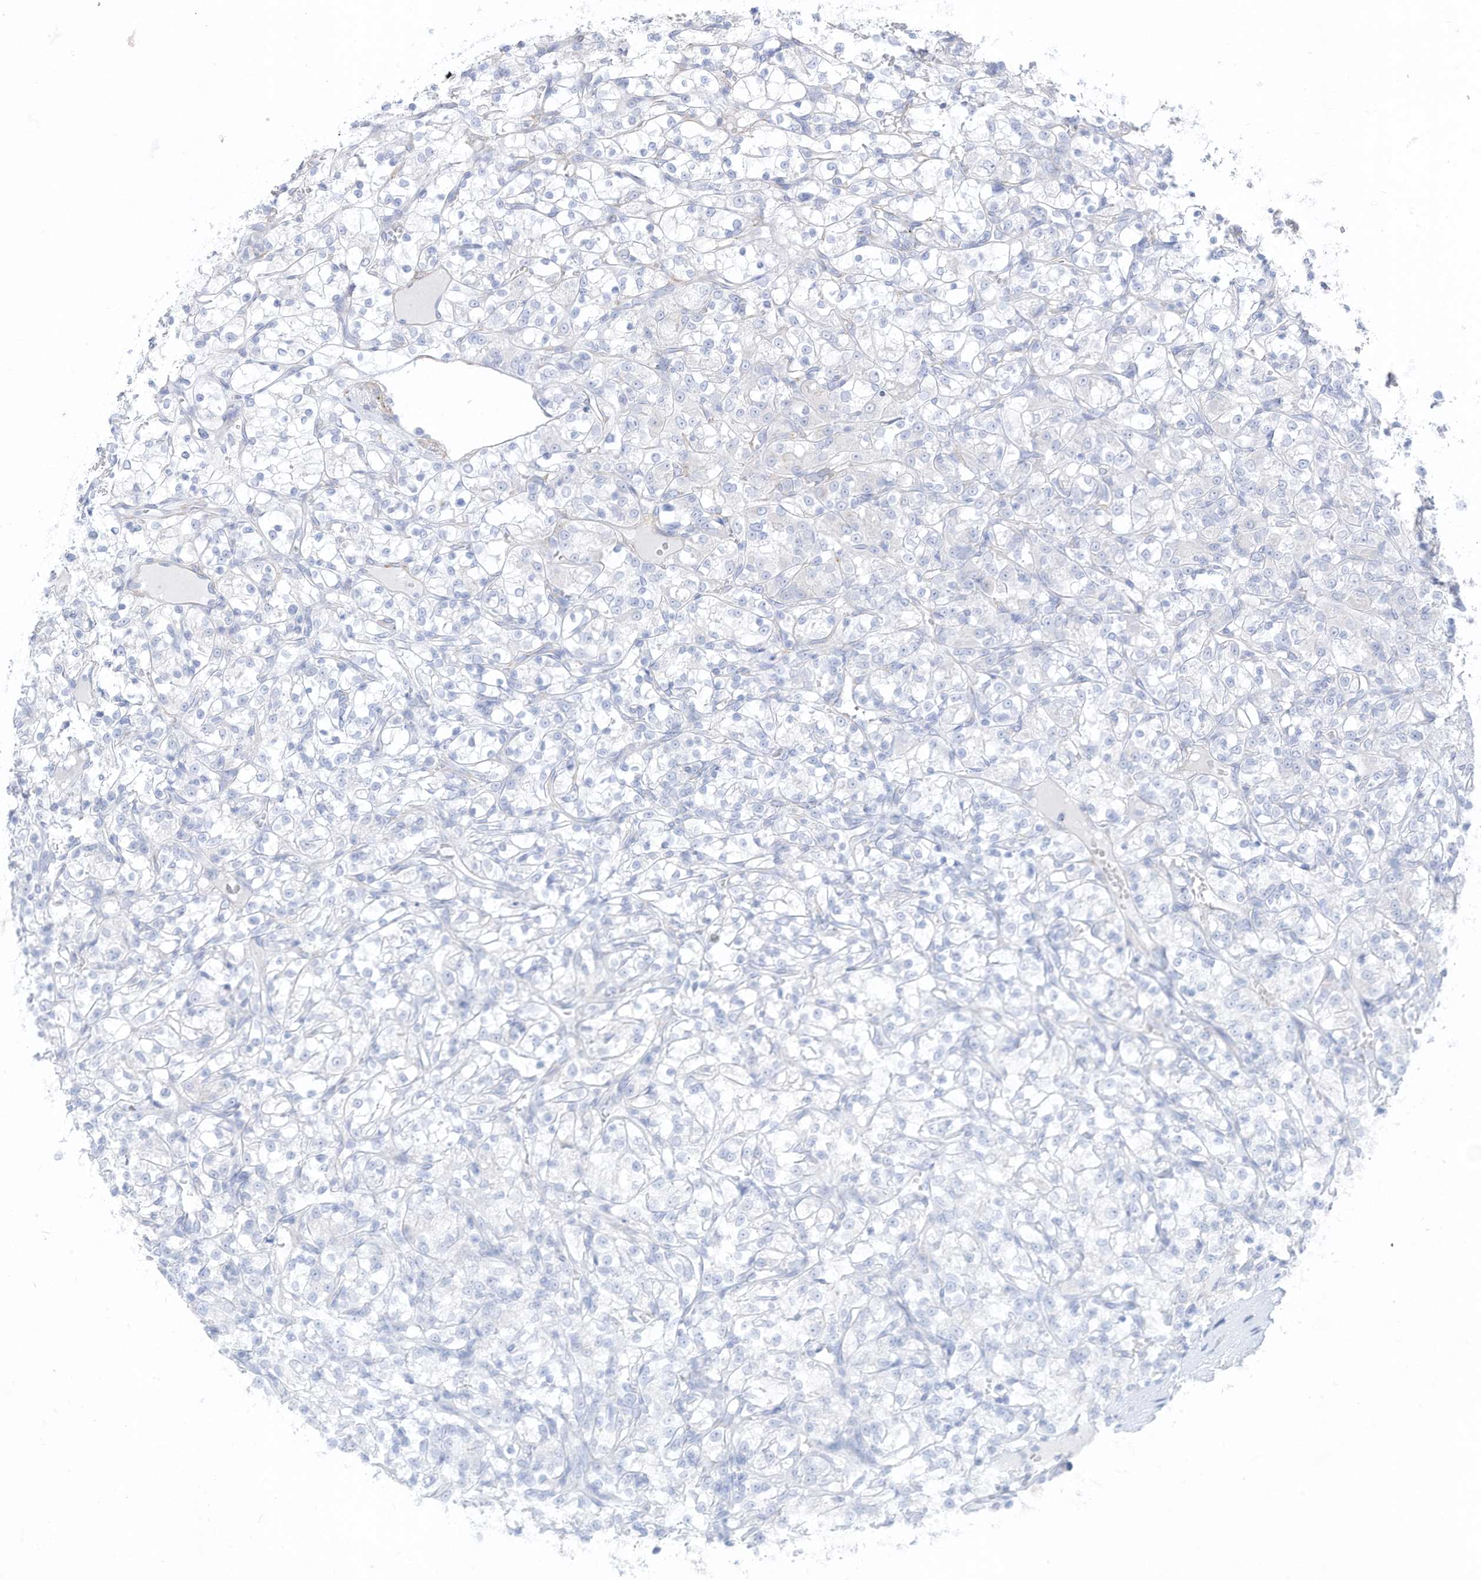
{"staining": {"intensity": "negative", "quantity": "none", "location": "none"}, "tissue": "renal cancer", "cell_type": "Tumor cells", "image_type": "cancer", "snomed": [{"axis": "morphology", "description": "Adenocarcinoma, NOS"}, {"axis": "topography", "description": "Kidney"}], "caption": "Protein analysis of renal cancer displays no significant expression in tumor cells.", "gene": "SLC17A7", "patient": {"sex": "female", "age": 69}}